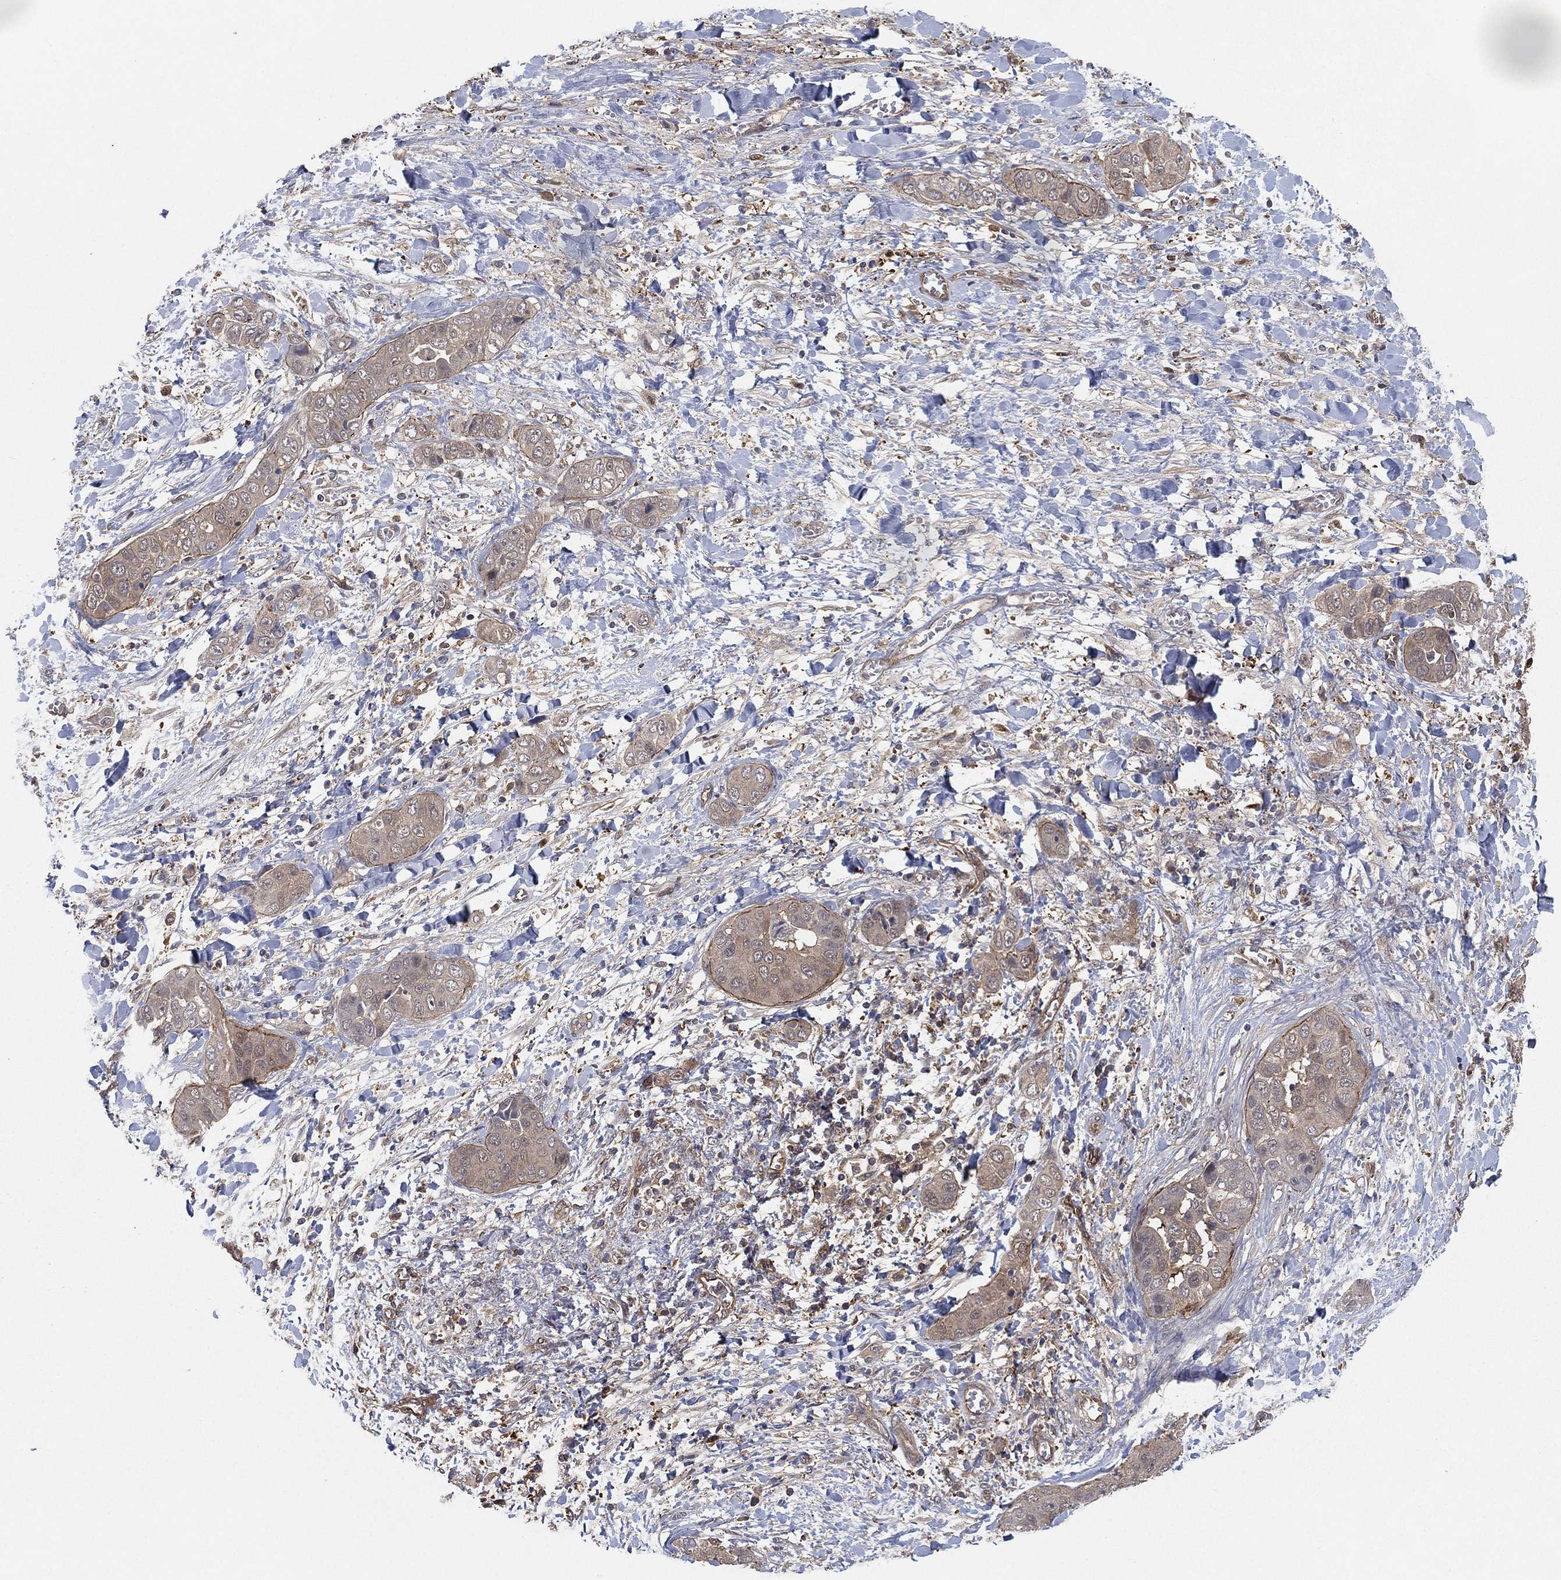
{"staining": {"intensity": "moderate", "quantity": "<25%", "location": "cytoplasmic/membranous"}, "tissue": "liver cancer", "cell_type": "Tumor cells", "image_type": "cancer", "snomed": [{"axis": "morphology", "description": "Cholangiocarcinoma"}, {"axis": "topography", "description": "Liver"}], "caption": "Liver cancer was stained to show a protein in brown. There is low levels of moderate cytoplasmic/membranous expression in about <25% of tumor cells.", "gene": "PSMG4", "patient": {"sex": "female", "age": 52}}